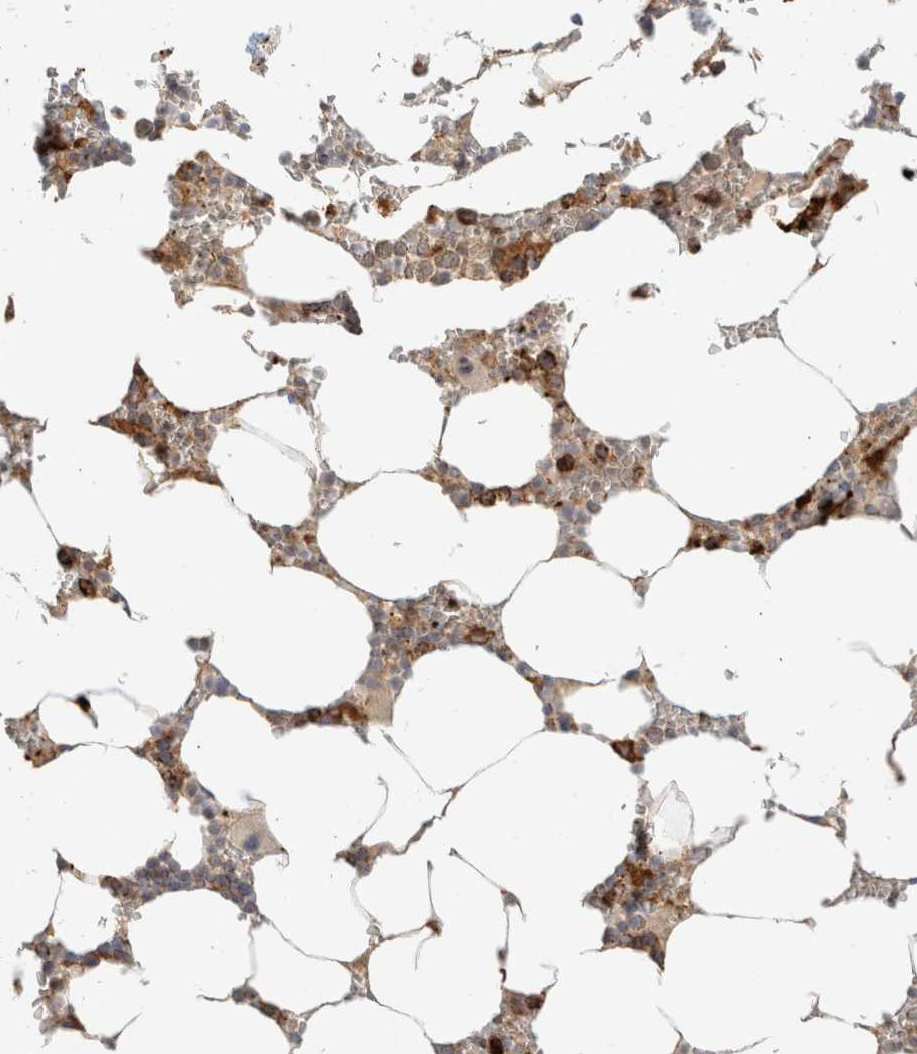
{"staining": {"intensity": "weak", "quantity": ">75%", "location": "cytoplasmic/membranous"}, "tissue": "bone marrow", "cell_type": "Hematopoietic cells", "image_type": "normal", "snomed": [{"axis": "morphology", "description": "Normal tissue, NOS"}, {"axis": "topography", "description": "Bone marrow"}], "caption": "Protein staining of benign bone marrow demonstrates weak cytoplasmic/membranous expression in approximately >75% of hematopoietic cells.", "gene": "MRM3", "patient": {"sex": "male", "age": 70}}